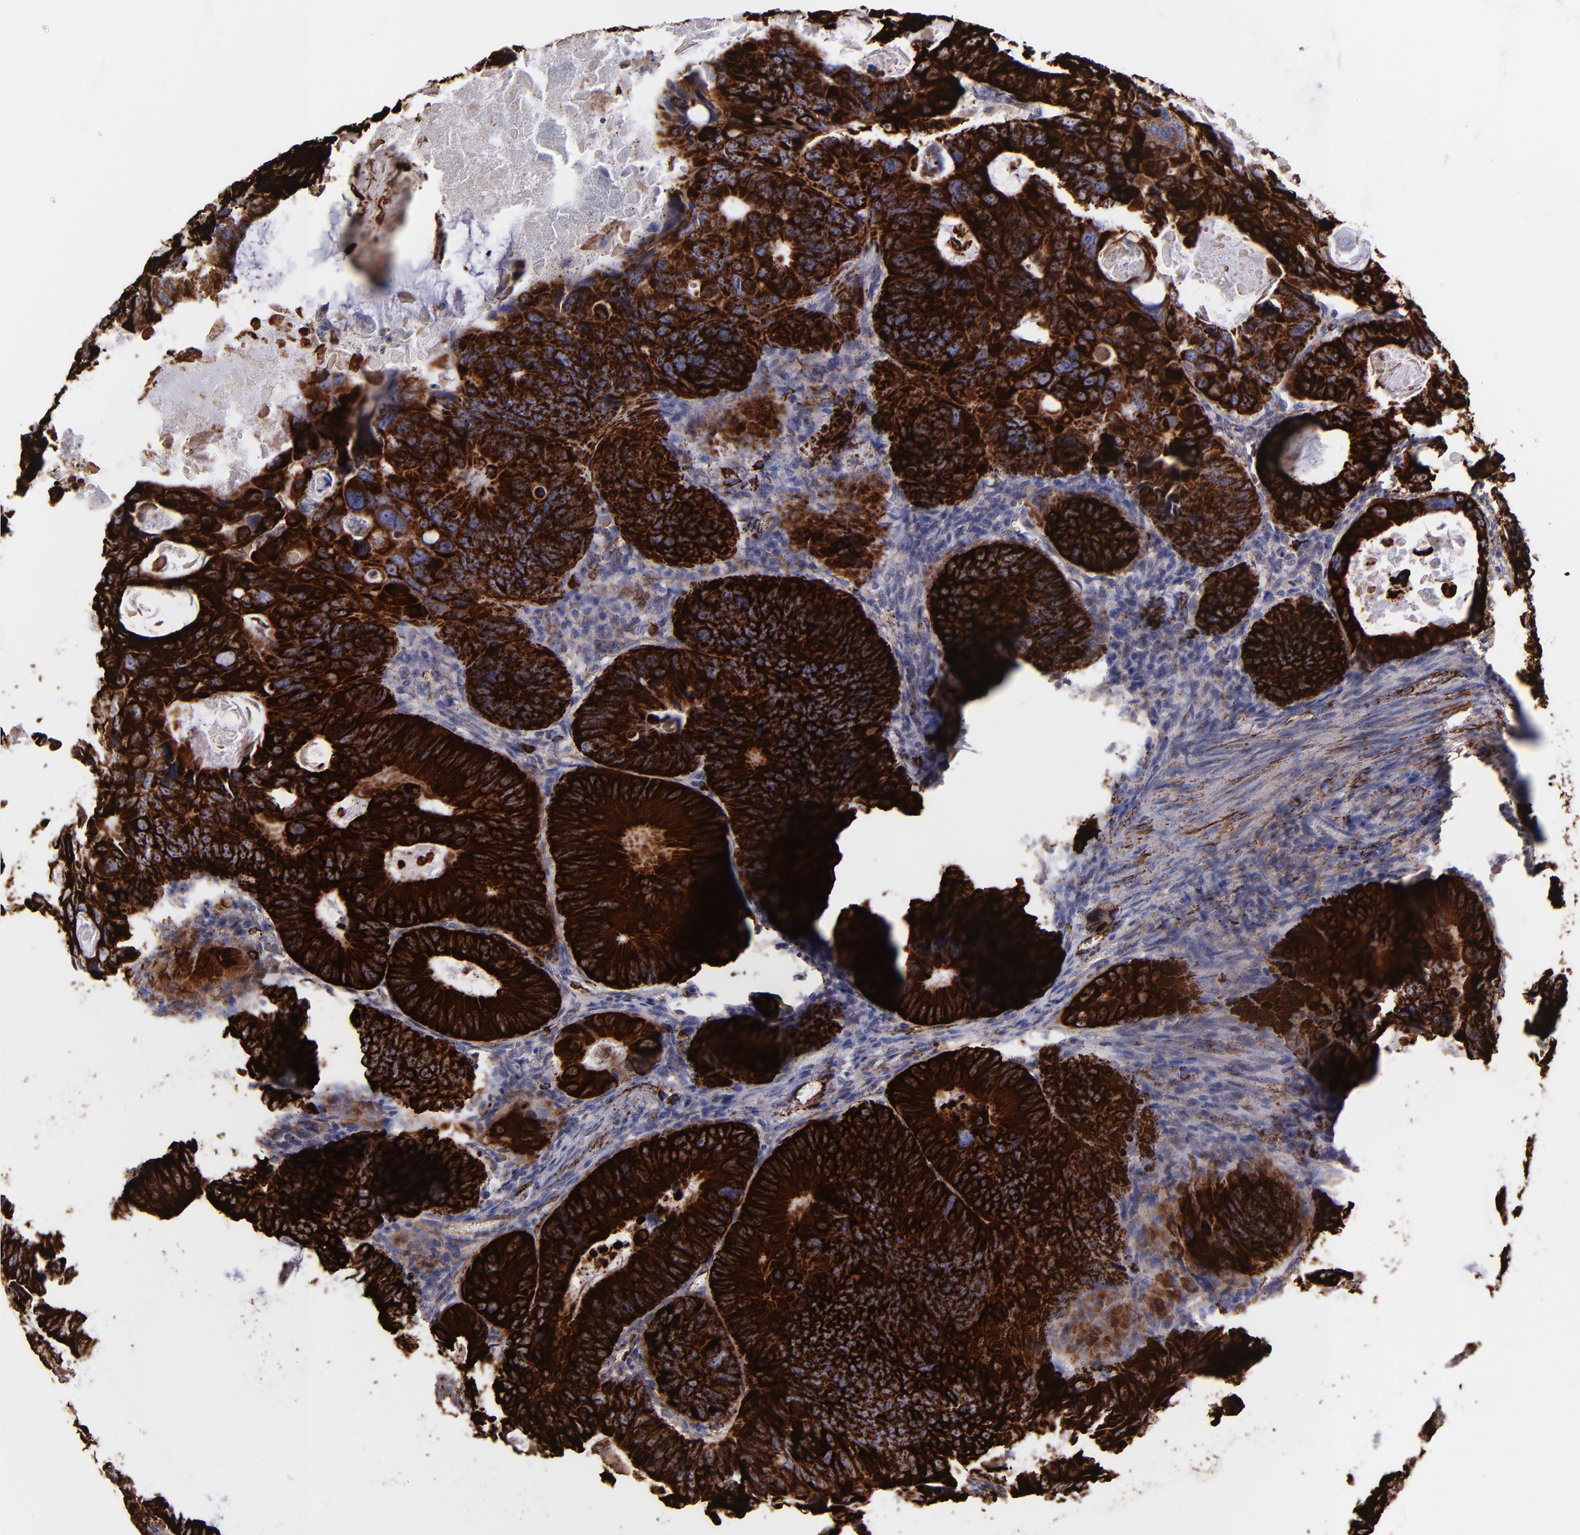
{"staining": {"intensity": "strong", "quantity": ">75%", "location": "cytoplasmic/membranous"}, "tissue": "colorectal cancer", "cell_type": "Tumor cells", "image_type": "cancer", "snomed": [{"axis": "morphology", "description": "Adenocarcinoma, NOS"}, {"axis": "topography", "description": "Colon"}], "caption": "Immunohistochemistry (IHC) (DAB) staining of colorectal adenocarcinoma displays strong cytoplasmic/membranous protein positivity in about >75% of tumor cells.", "gene": "MAOB", "patient": {"sex": "female", "age": 55}}